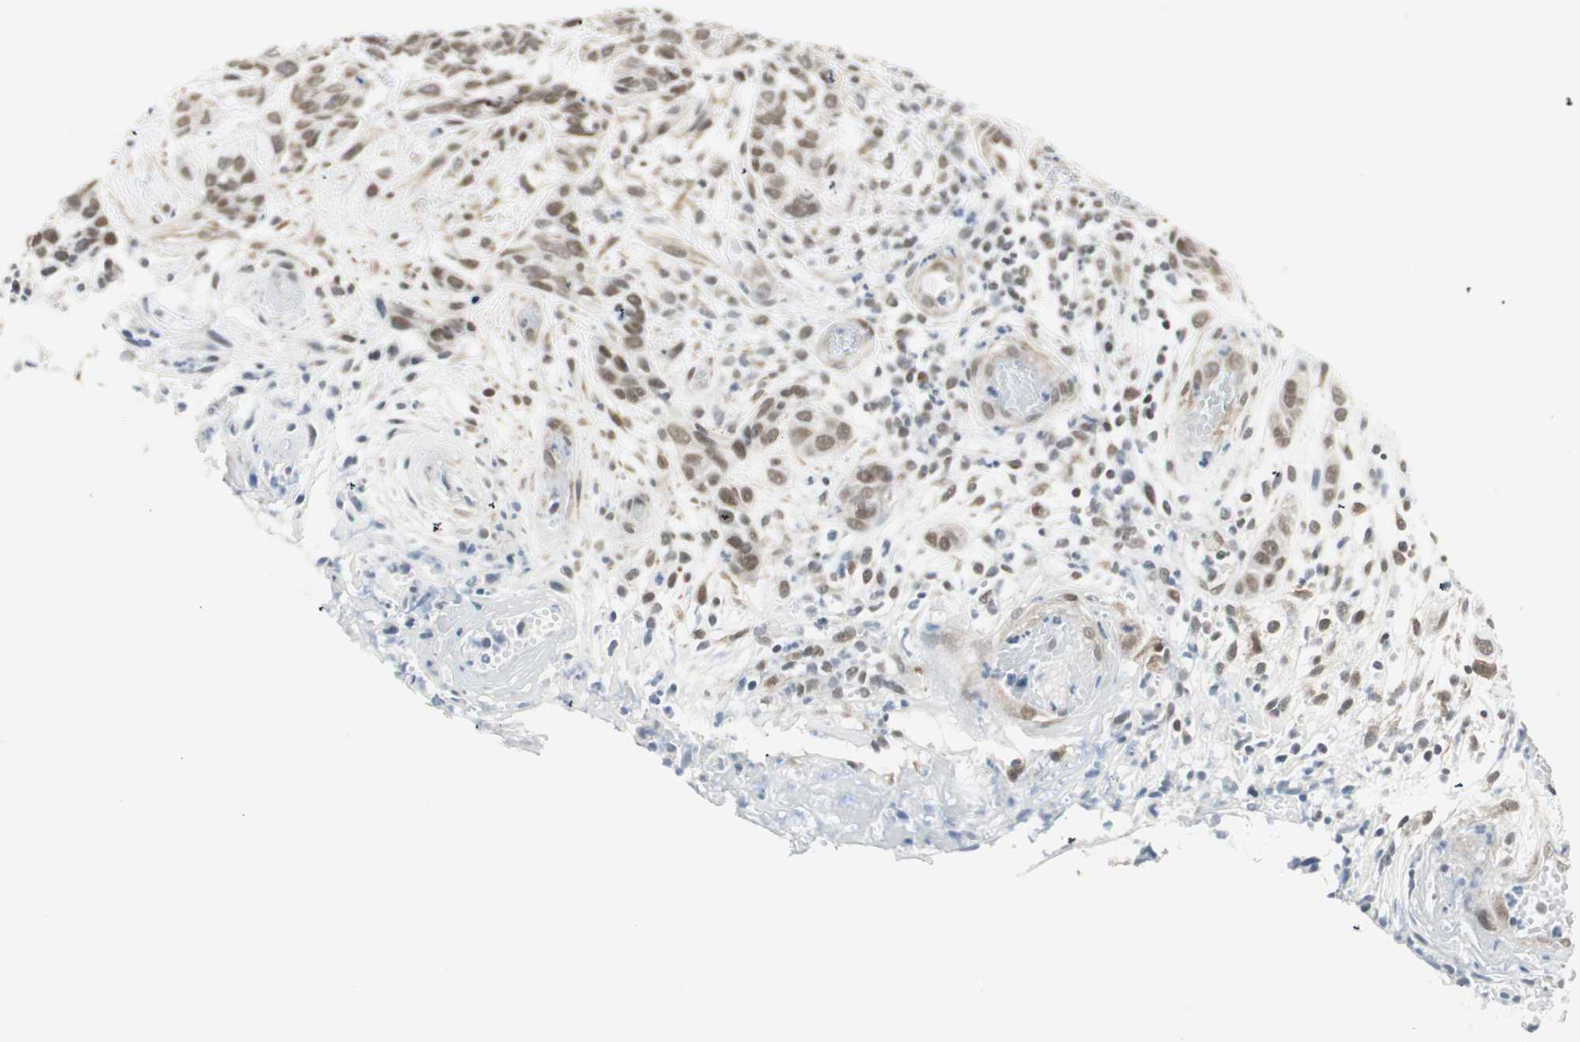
{"staining": {"intensity": "moderate", "quantity": ">75%", "location": "nuclear"}, "tissue": "skin cancer", "cell_type": "Tumor cells", "image_type": "cancer", "snomed": [{"axis": "morphology", "description": "Basal cell carcinoma"}, {"axis": "topography", "description": "Skin"}], "caption": "A brown stain shows moderate nuclear staining of a protein in human skin basal cell carcinoma tumor cells. Ihc stains the protein in brown and the nuclei are stained blue.", "gene": "ZBTB17", "patient": {"sex": "male", "age": 87}}